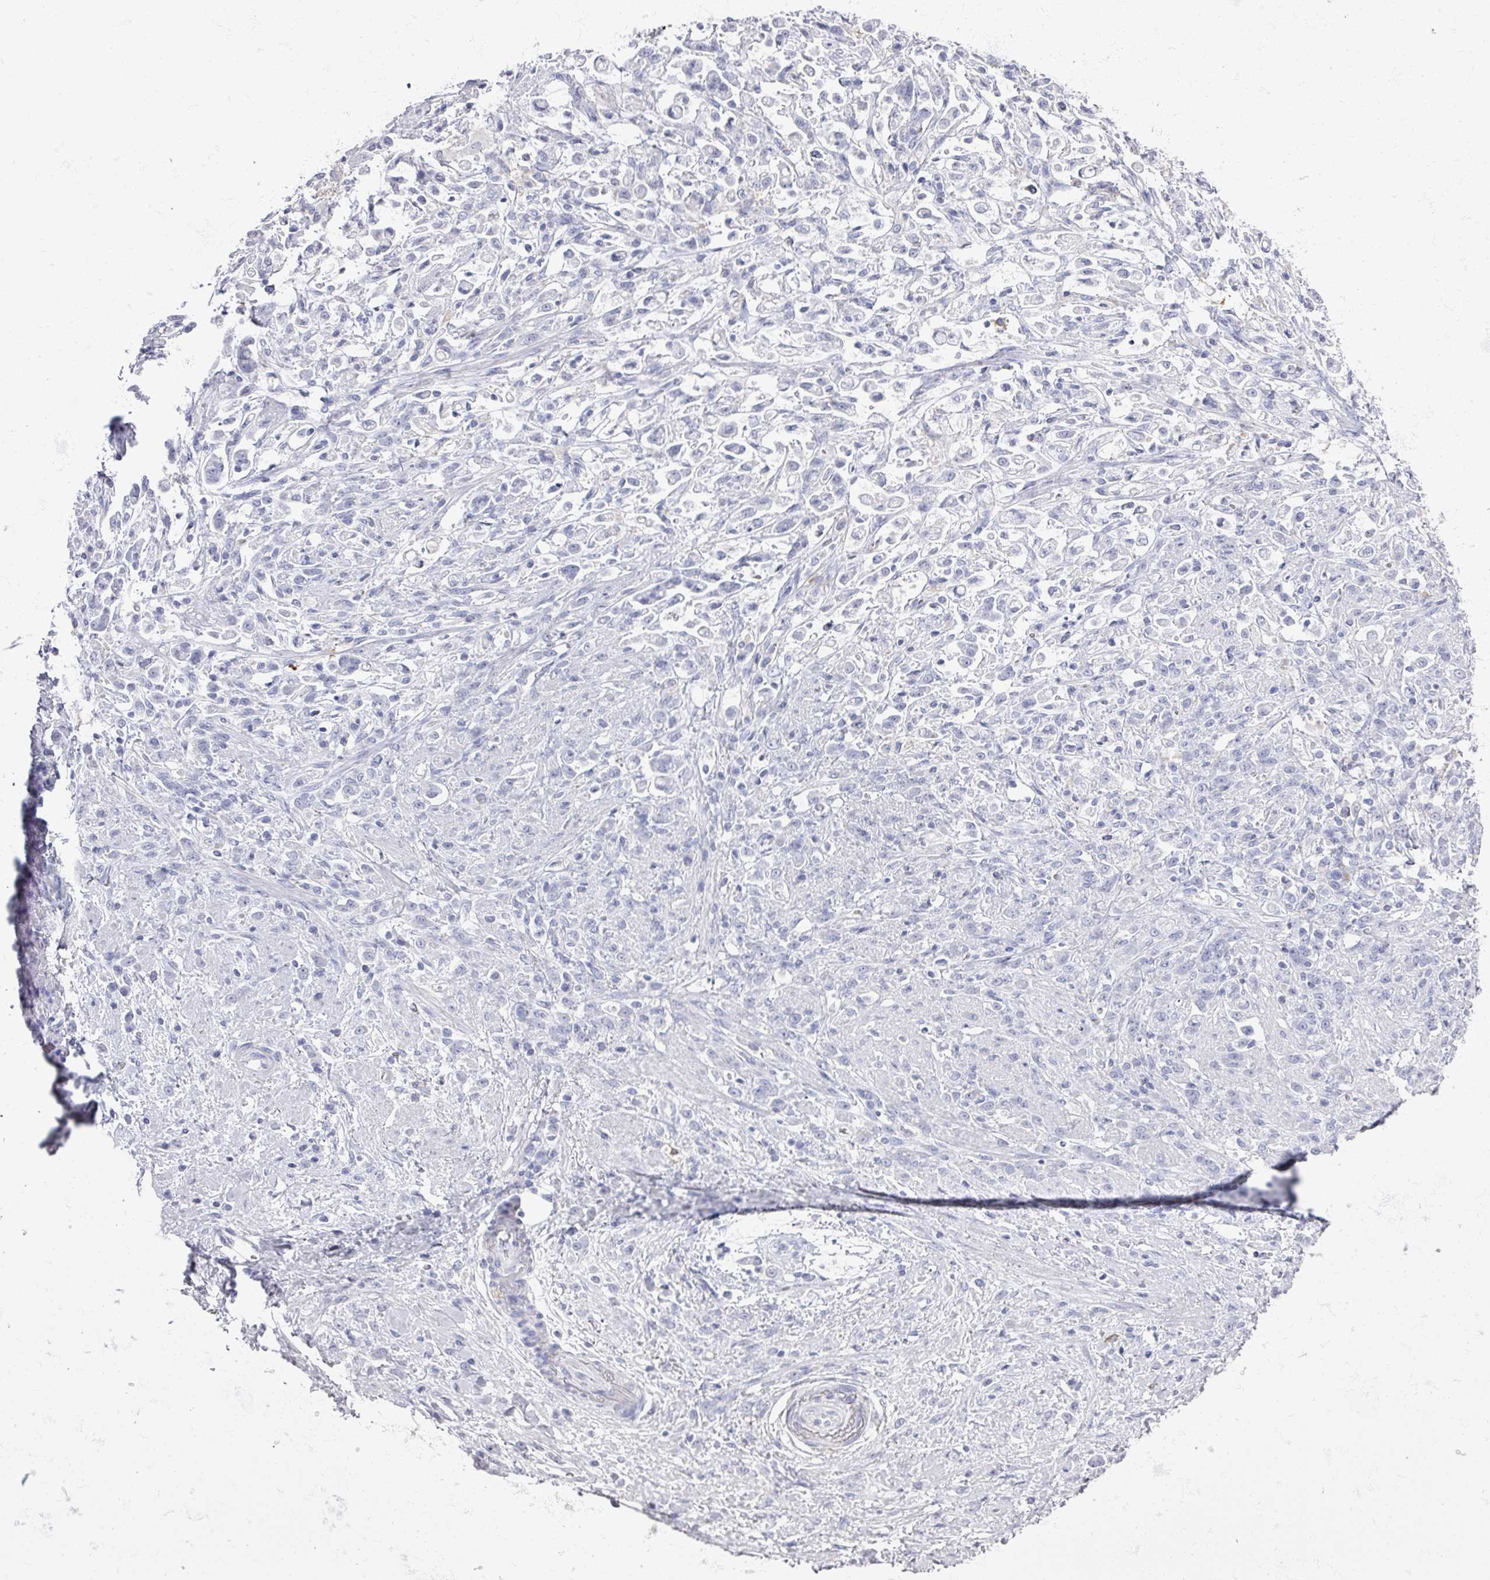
{"staining": {"intensity": "negative", "quantity": "none", "location": "none"}, "tissue": "stomach cancer", "cell_type": "Tumor cells", "image_type": "cancer", "snomed": [{"axis": "morphology", "description": "Adenocarcinoma, NOS"}, {"axis": "topography", "description": "Stomach"}], "caption": "High magnification brightfield microscopy of stomach cancer (adenocarcinoma) stained with DAB (3,3'-diaminobenzidine) (brown) and counterstained with hematoxylin (blue): tumor cells show no significant expression.", "gene": "OMG", "patient": {"sex": "female", "age": 60}}